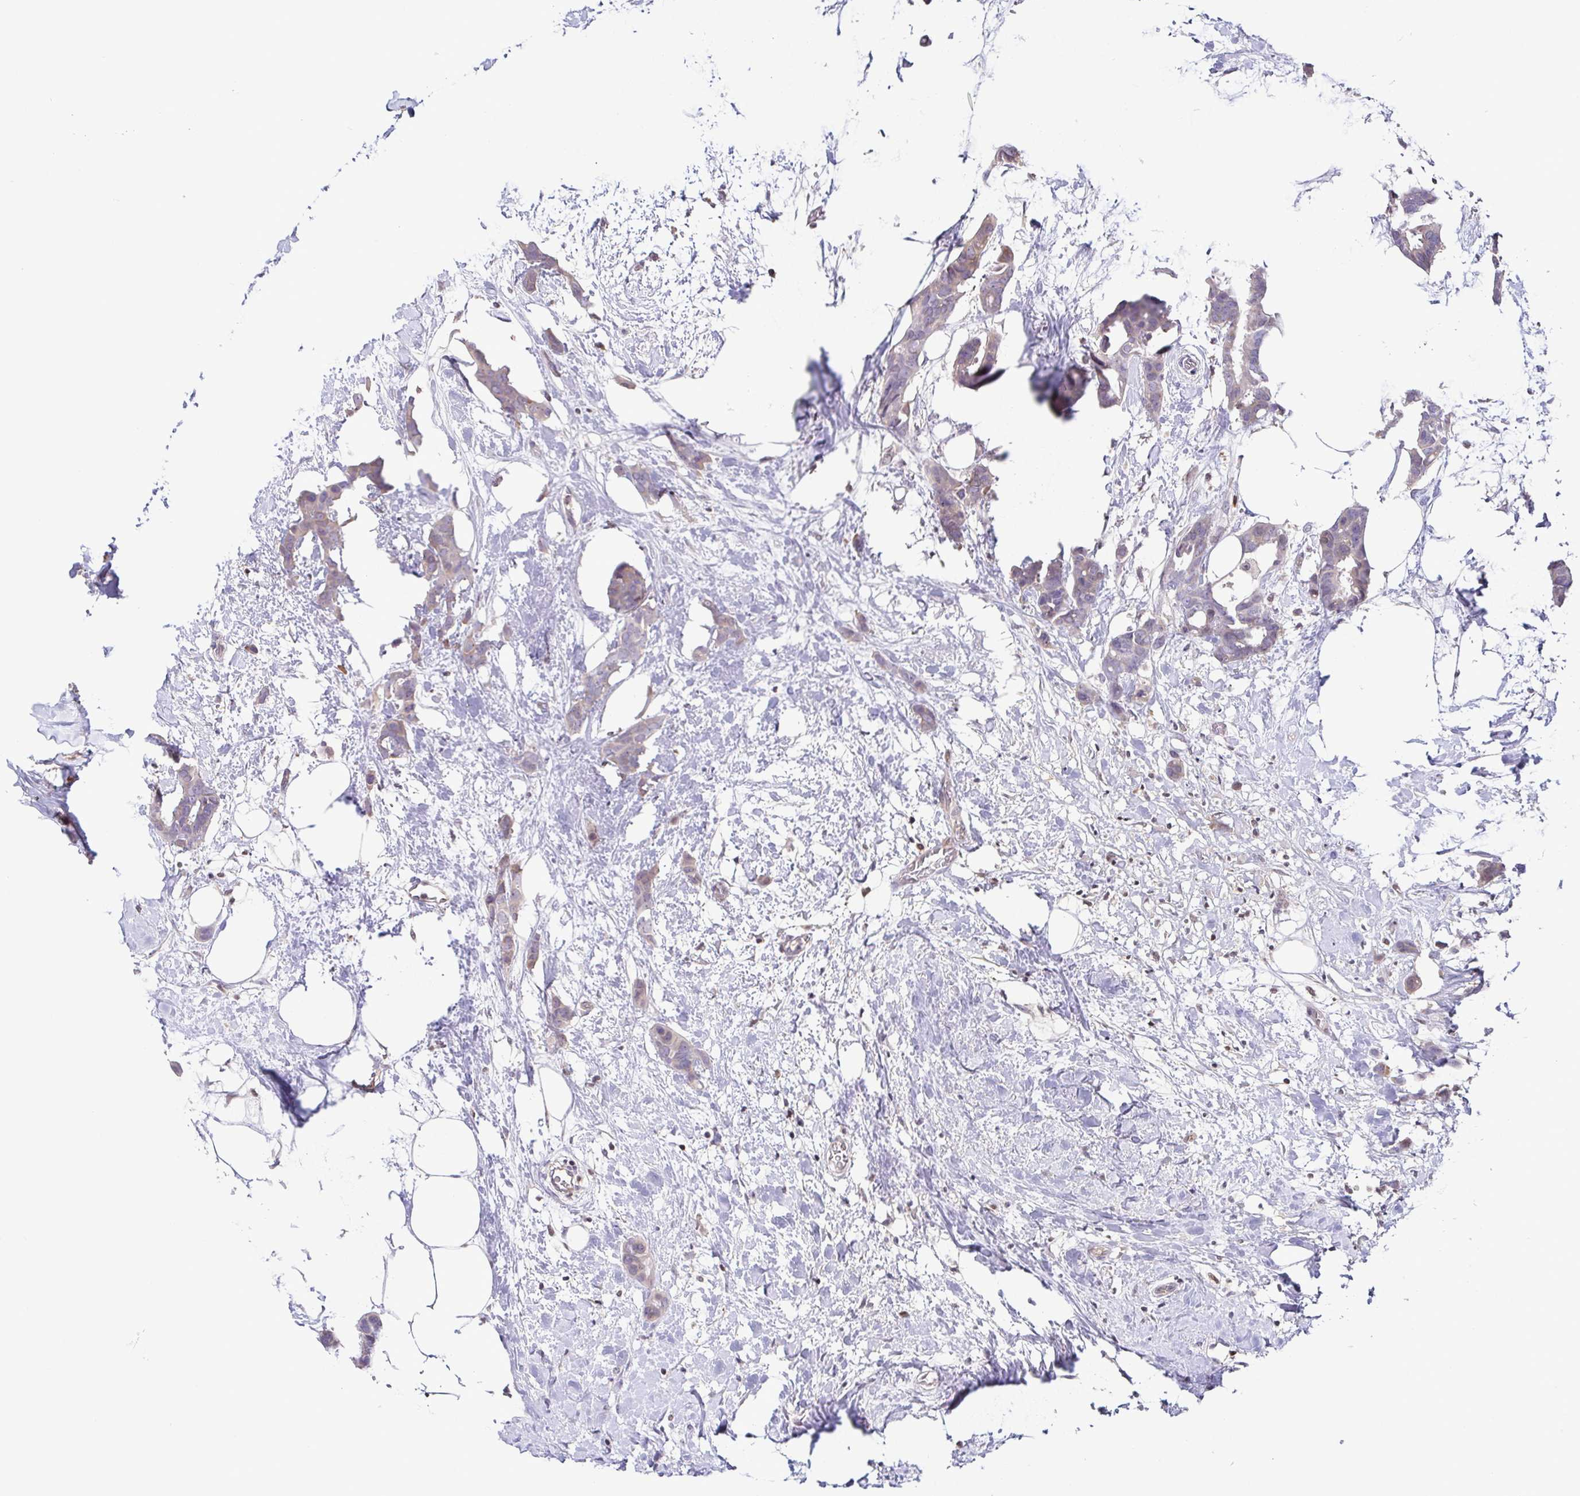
{"staining": {"intensity": "negative", "quantity": "none", "location": "none"}, "tissue": "breast cancer", "cell_type": "Tumor cells", "image_type": "cancer", "snomed": [{"axis": "morphology", "description": "Duct carcinoma"}, {"axis": "topography", "description": "Breast"}], "caption": "Human breast cancer (infiltrating ductal carcinoma) stained for a protein using immunohistochemistry displays no expression in tumor cells.", "gene": "PSMB9", "patient": {"sex": "female", "age": 62}}